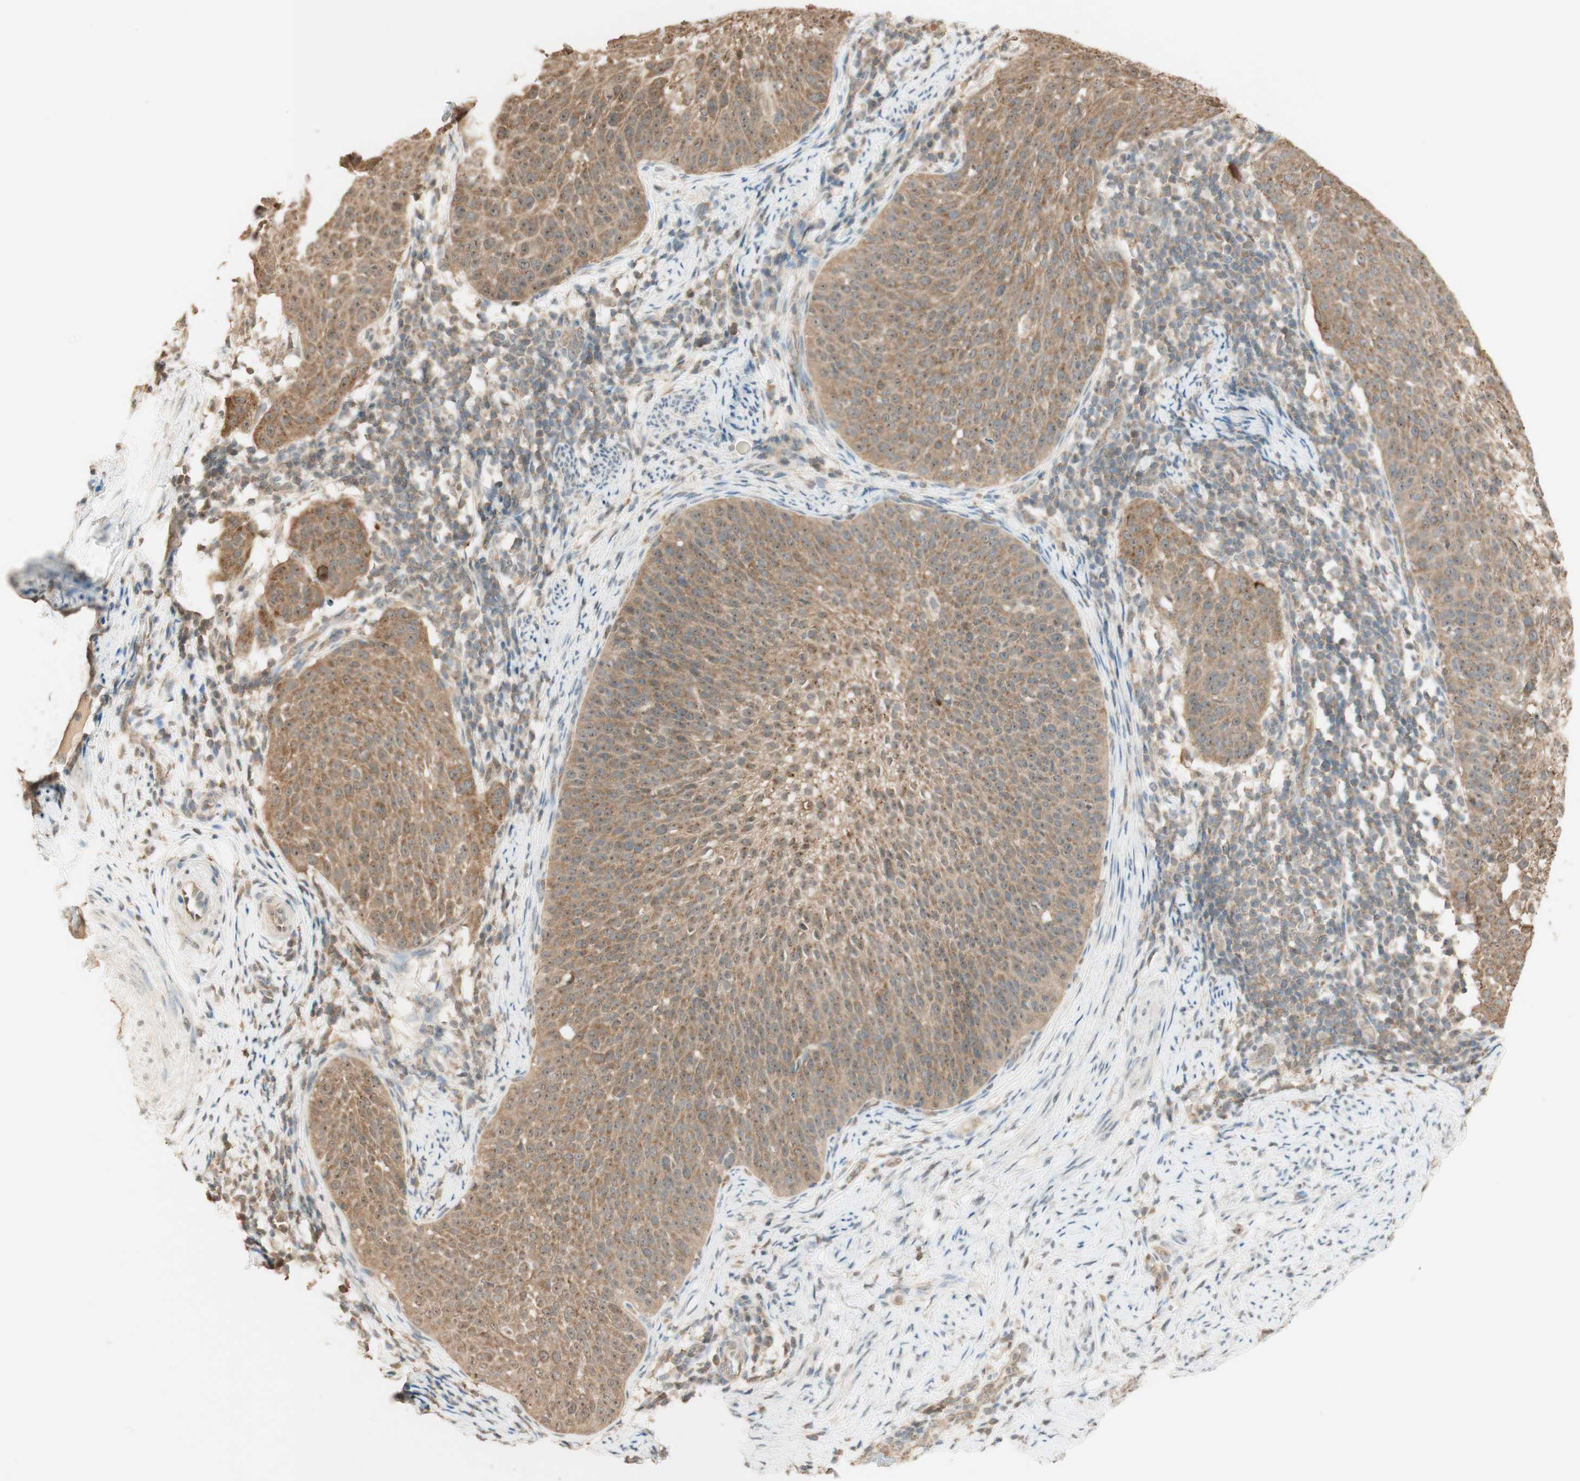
{"staining": {"intensity": "moderate", "quantity": ">75%", "location": "cytoplasmic/membranous,nuclear"}, "tissue": "cervical cancer", "cell_type": "Tumor cells", "image_type": "cancer", "snomed": [{"axis": "morphology", "description": "Squamous cell carcinoma, NOS"}, {"axis": "topography", "description": "Cervix"}], "caption": "High-magnification brightfield microscopy of cervical cancer (squamous cell carcinoma) stained with DAB (brown) and counterstained with hematoxylin (blue). tumor cells exhibit moderate cytoplasmic/membranous and nuclear expression is seen in approximately>75% of cells.", "gene": "SPINT2", "patient": {"sex": "female", "age": 51}}